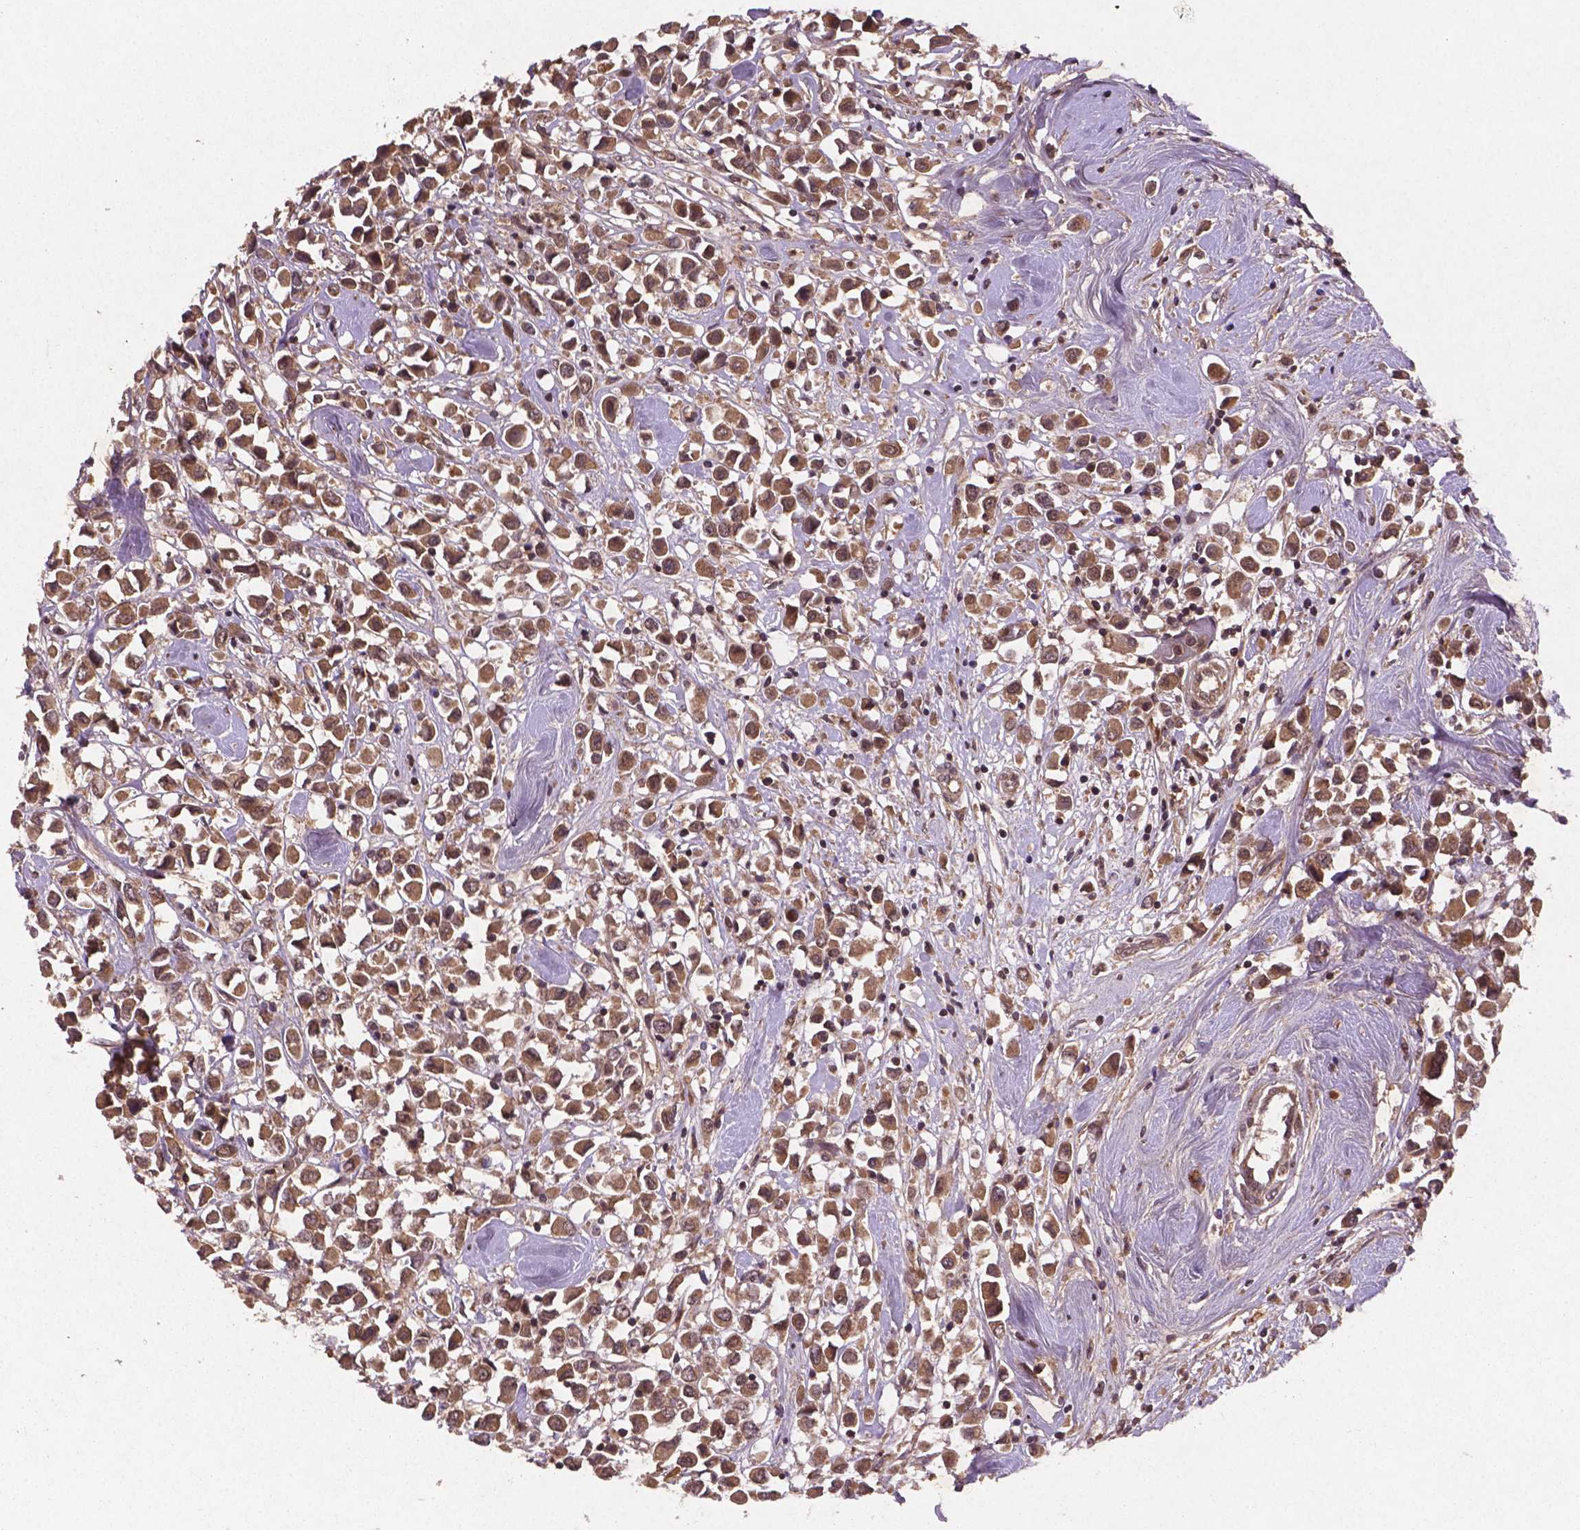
{"staining": {"intensity": "moderate", "quantity": ">75%", "location": "cytoplasmic/membranous,nuclear"}, "tissue": "breast cancer", "cell_type": "Tumor cells", "image_type": "cancer", "snomed": [{"axis": "morphology", "description": "Duct carcinoma"}, {"axis": "topography", "description": "Breast"}], "caption": "This is a histology image of IHC staining of breast invasive ductal carcinoma, which shows moderate expression in the cytoplasmic/membranous and nuclear of tumor cells.", "gene": "NIPAL2", "patient": {"sex": "female", "age": 61}}